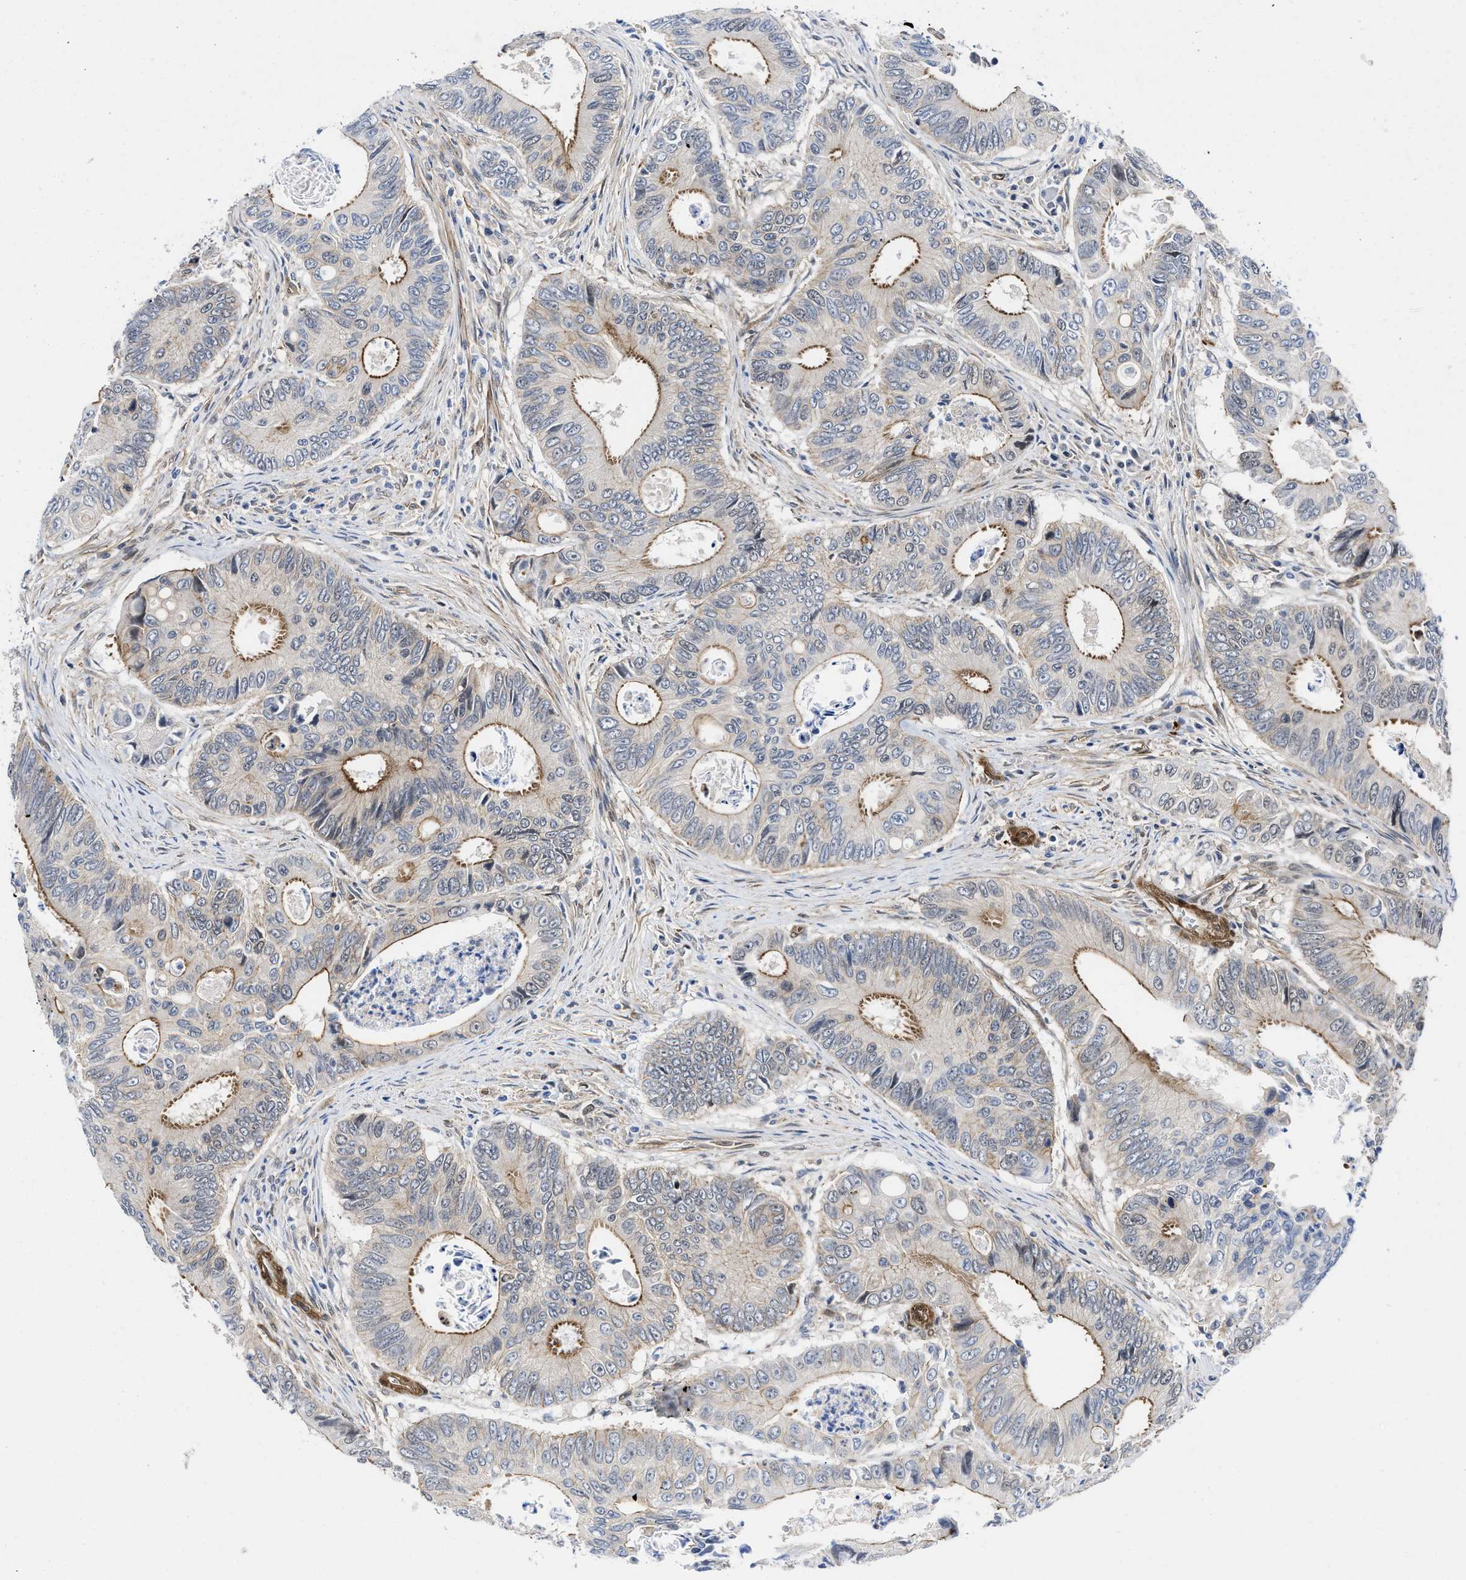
{"staining": {"intensity": "moderate", "quantity": "25%-75%", "location": "cytoplasmic/membranous"}, "tissue": "colorectal cancer", "cell_type": "Tumor cells", "image_type": "cancer", "snomed": [{"axis": "morphology", "description": "Inflammation, NOS"}, {"axis": "morphology", "description": "Adenocarcinoma, NOS"}, {"axis": "topography", "description": "Colon"}], "caption": "Tumor cells reveal medium levels of moderate cytoplasmic/membranous staining in approximately 25%-75% of cells in adenocarcinoma (colorectal).", "gene": "PDLIM5", "patient": {"sex": "male", "age": 72}}